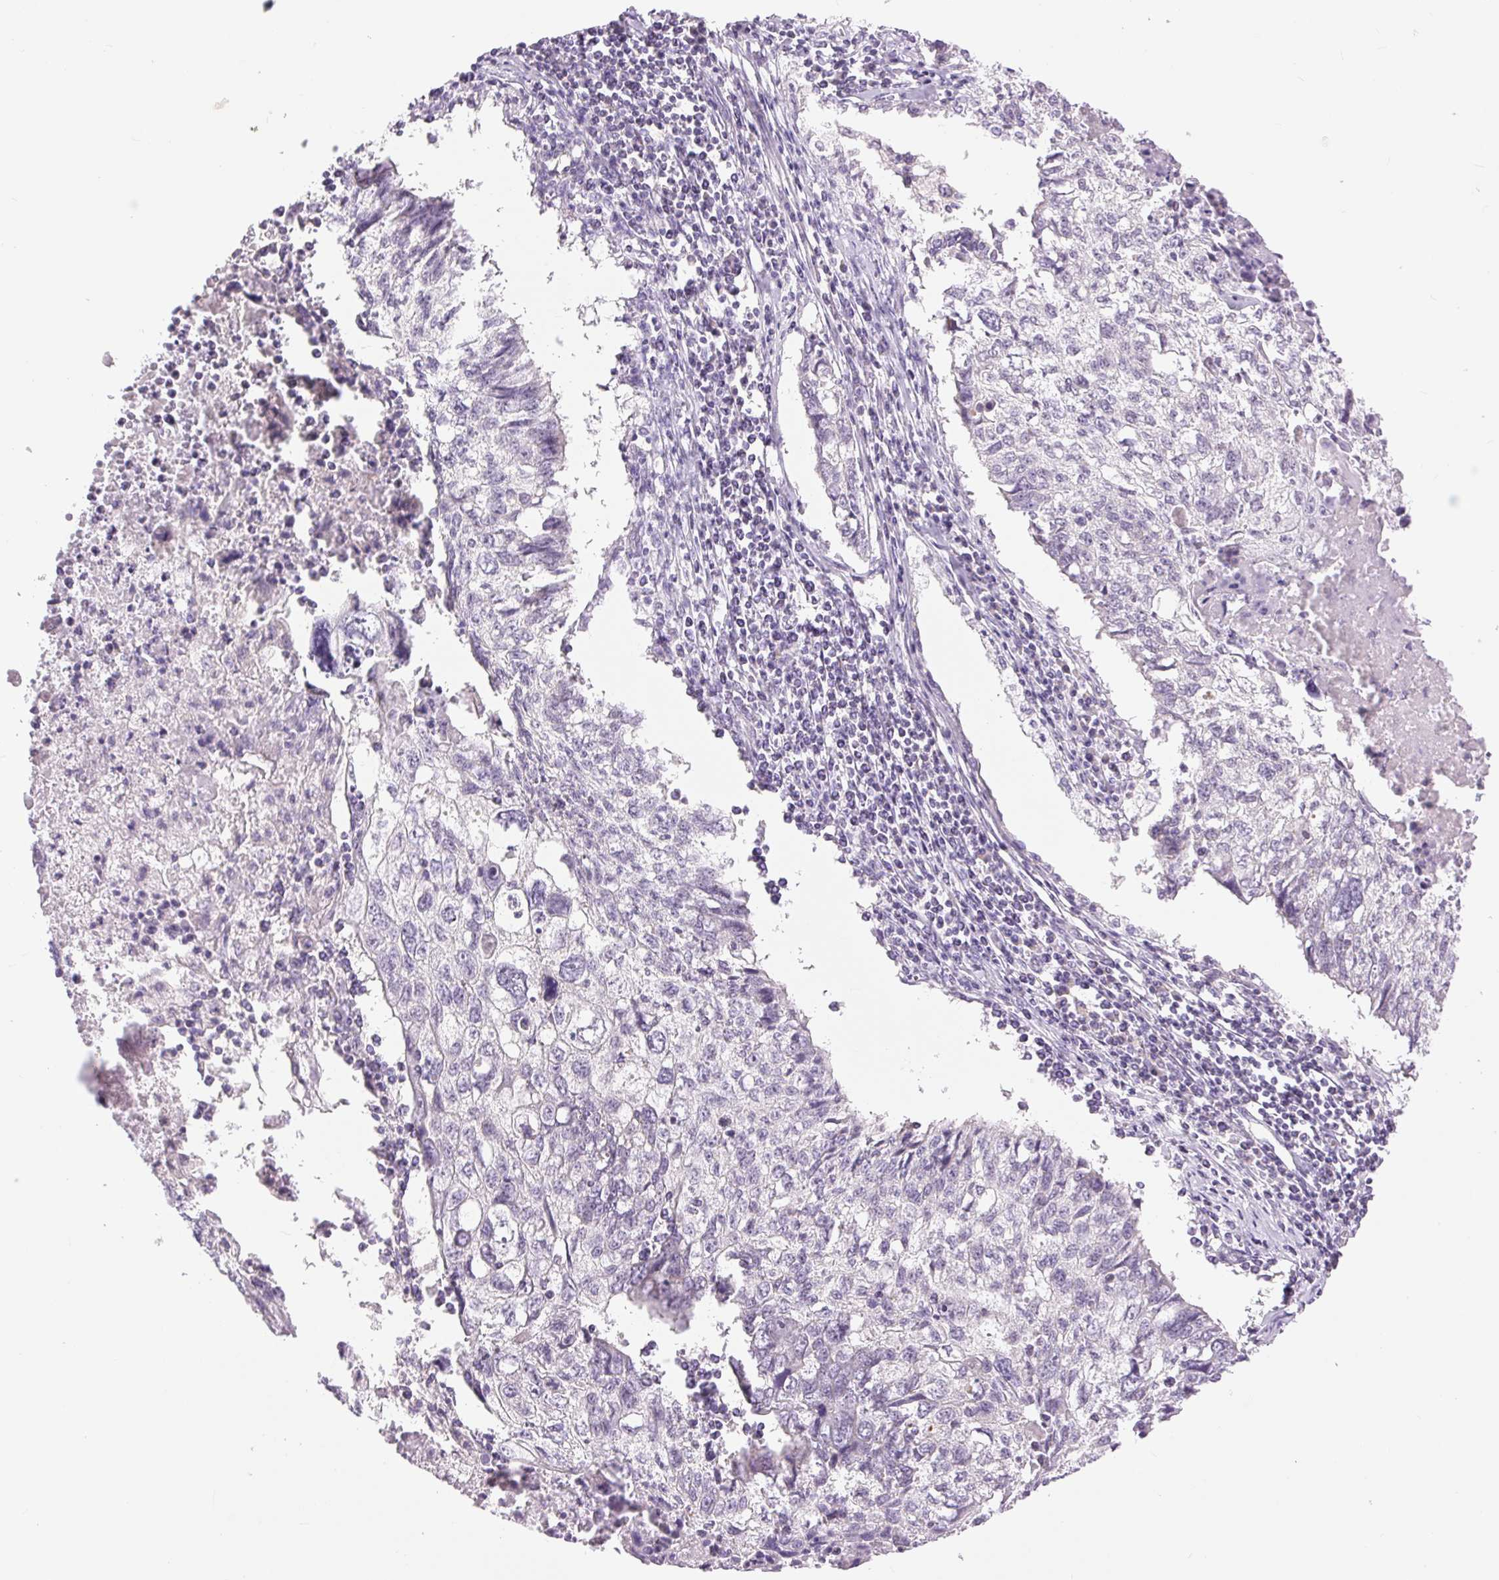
{"staining": {"intensity": "negative", "quantity": "none", "location": "none"}, "tissue": "lung cancer", "cell_type": "Tumor cells", "image_type": "cancer", "snomed": [{"axis": "morphology", "description": "Normal morphology"}, {"axis": "morphology", "description": "Aneuploidy"}, {"axis": "morphology", "description": "Squamous cell carcinoma, NOS"}, {"axis": "topography", "description": "Lymph node"}, {"axis": "topography", "description": "Lung"}], "caption": "This is a image of immunohistochemistry (IHC) staining of aneuploidy (lung), which shows no expression in tumor cells.", "gene": "CTNNA3", "patient": {"sex": "female", "age": 76}}